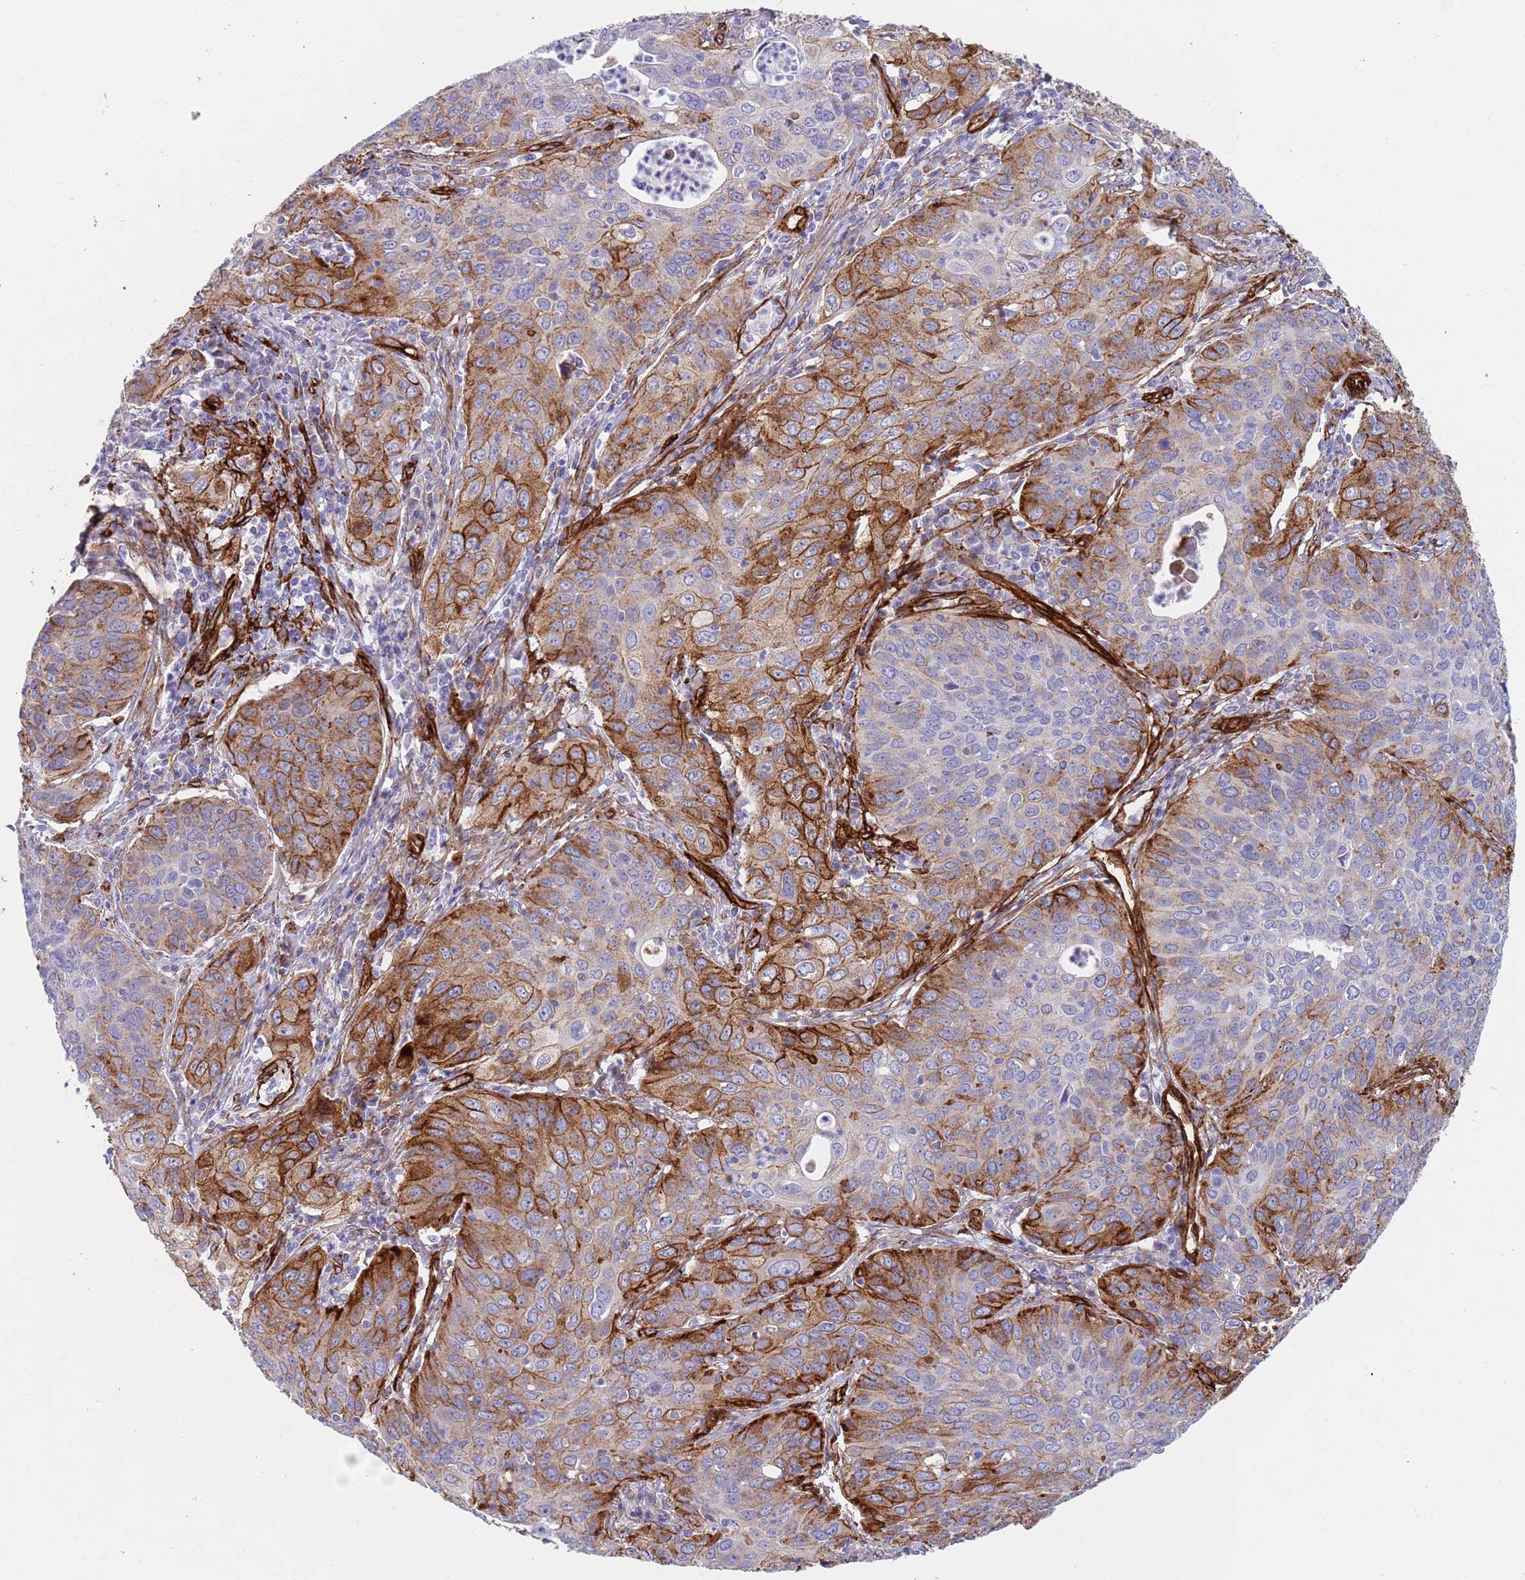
{"staining": {"intensity": "strong", "quantity": "25%-75%", "location": "cytoplasmic/membranous"}, "tissue": "cervical cancer", "cell_type": "Tumor cells", "image_type": "cancer", "snomed": [{"axis": "morphology", "description": "Squamous cell carcinoma, NOS"}, {"axis": "topography", "description": "Cervix"}], "caption": "Human cervical cancer stained with a protein marker reveals strong staining in tumor cells.", "gene": "CAV2", "patient": {"sex": "female", "age": 36}}